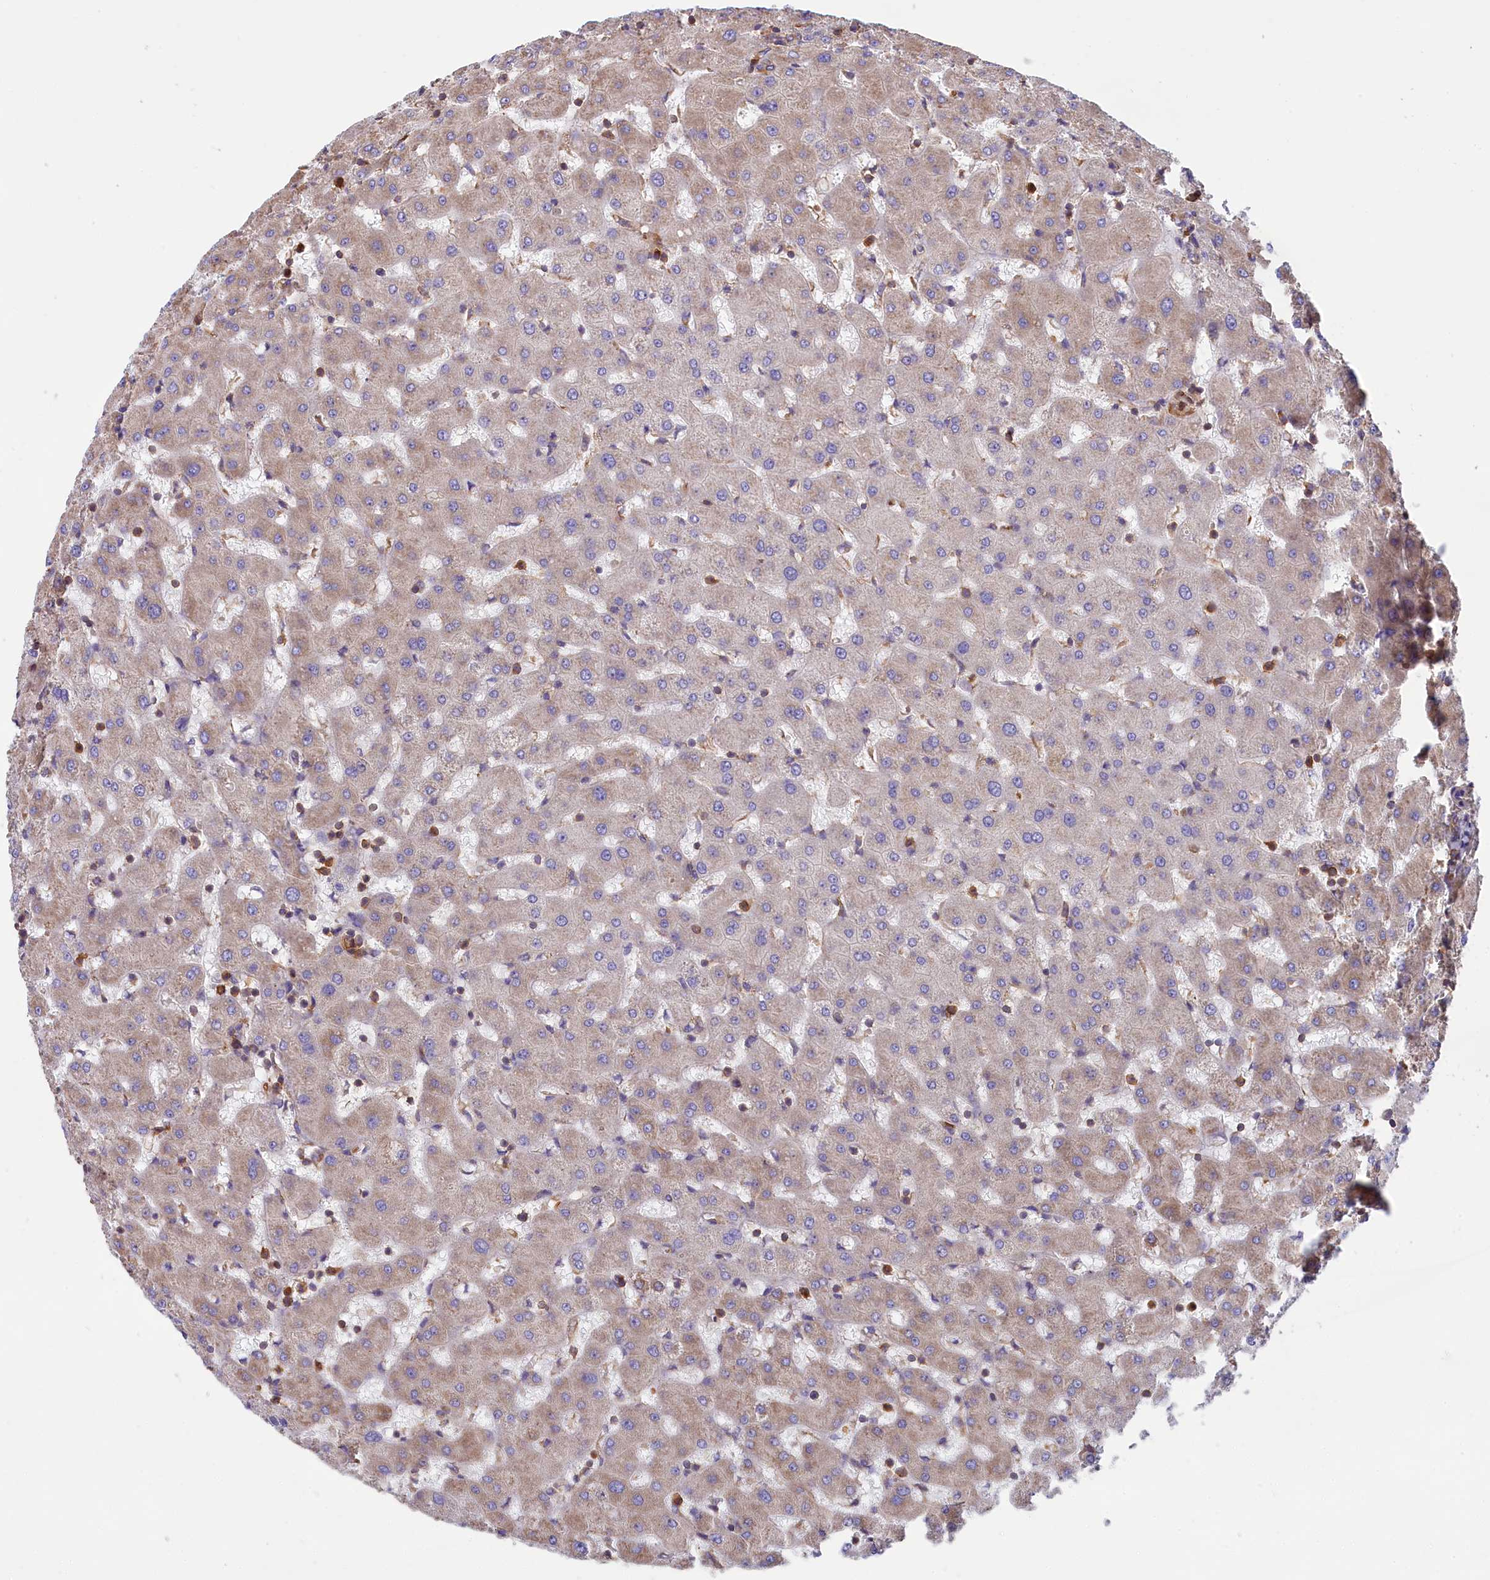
{"staining": {"intensity": "moderate", "quantity": ">75%", "location": "cytoplasmic/membranous"}, "tissue": "liver", "cell_type": "Cholangiocytes", "image_type": "normal", "snomed": [{"axis": "morphology", "description": "Normal tissue, NOS"}, {"axis": "topography", "description": "Liver"}], "caption": "Cholangiocytes show medium levels of moderate cytoplasmic/membranous staining in about >75% of cells in unremarkable human liver. (DAB (3,3'-diaminobenzidine) = brown stain, brightfield microscopy at high magnification).", "gene": "GYS1", "patient": {"sex": "female", "age": 63}}